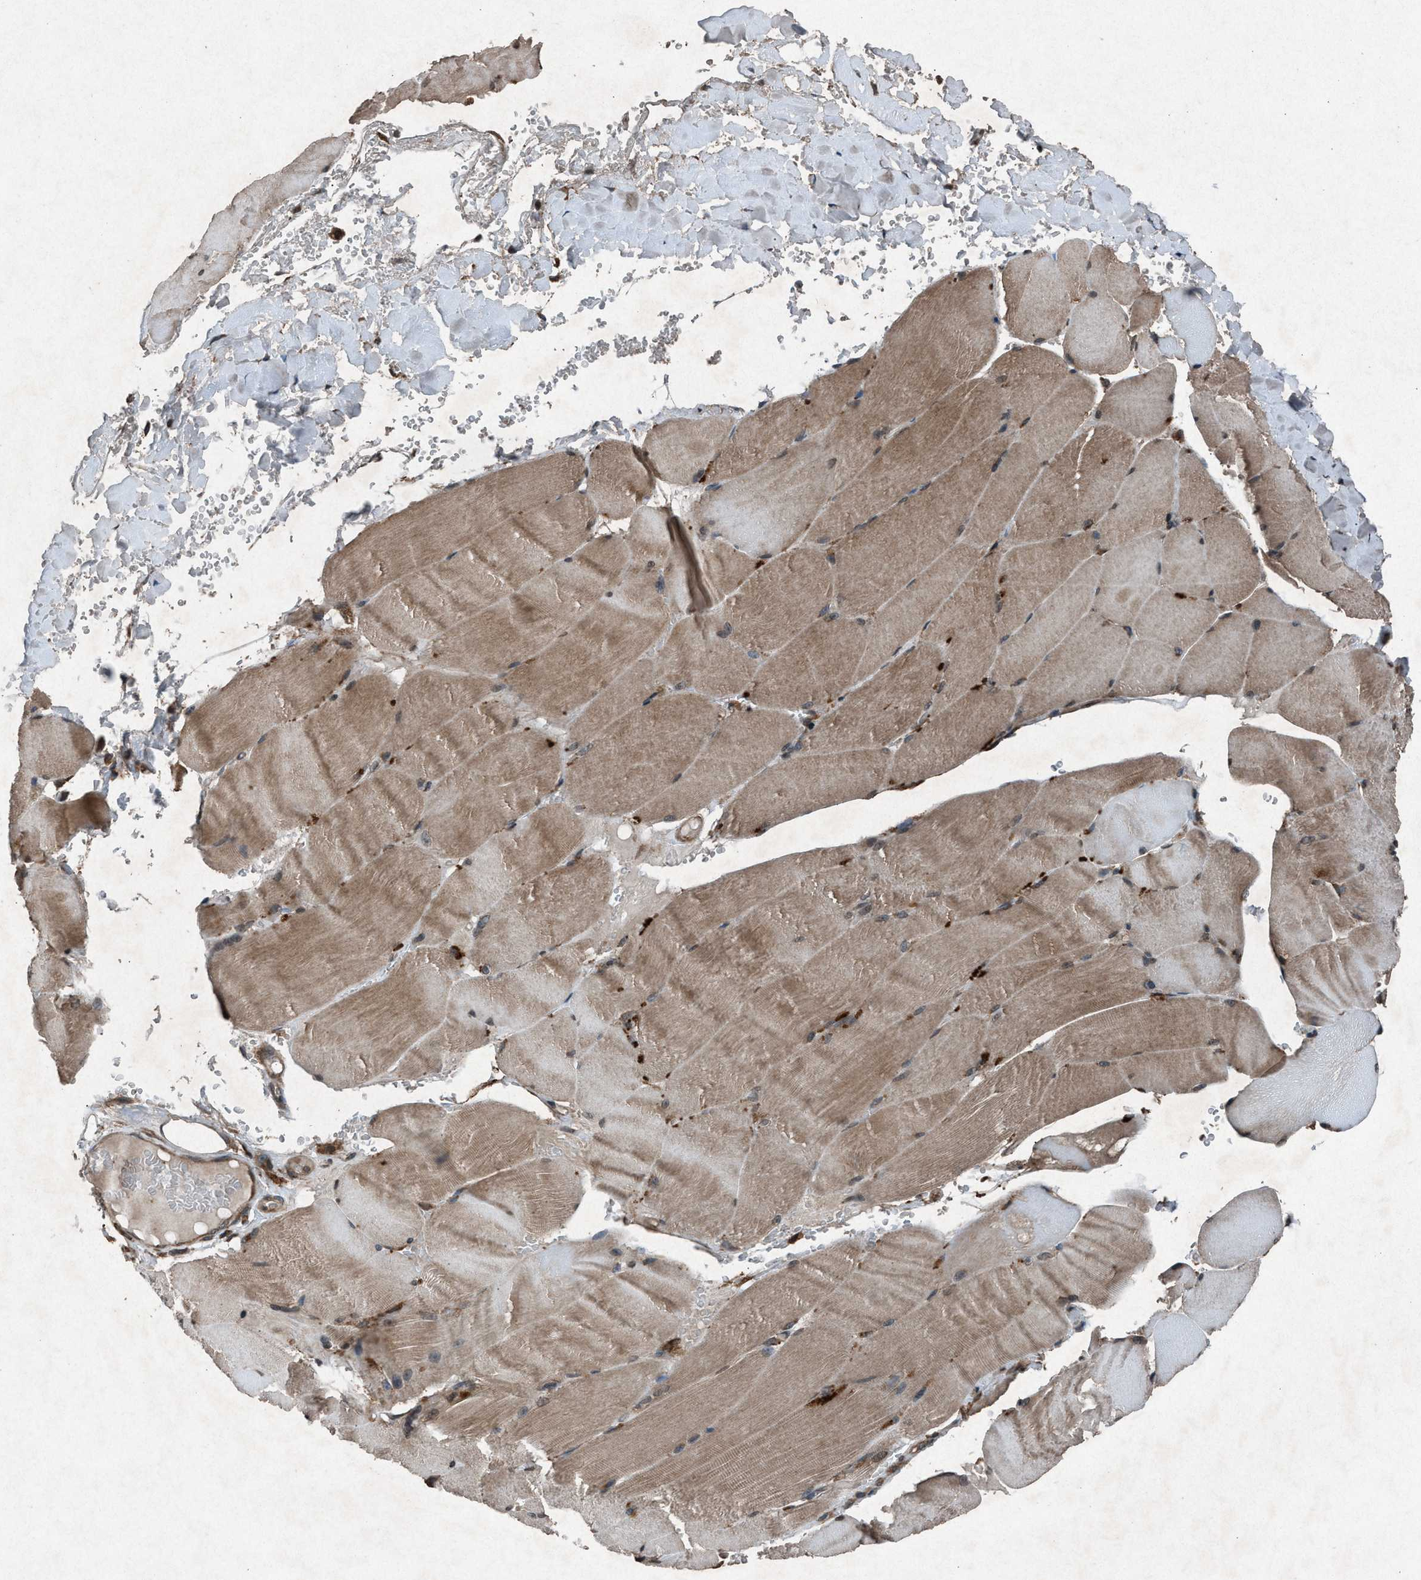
{"staining": {"intensity": "weak", "quantity": ">75%", "location": "cytoplasmic/membranous"}, "tissue": "skeletal muscle", "cell_type": "Myocytes", "image_type": "normal", "snomed": [{"axis": "morphology", "description": "Normal tissue, NOS"}, {"axis": "topography", "description": "Skin"}, {"axis": "topography", "description": "Skeletal muscle"}], "caption": "This image reveals immunohistochemistry staining of normal human skeletal muscle, with low weak cytoplasmic/membranous staining in approximately >75% of myocytes.", "gene": "CALR", "patient": {"sex": "male", "age": 83}}